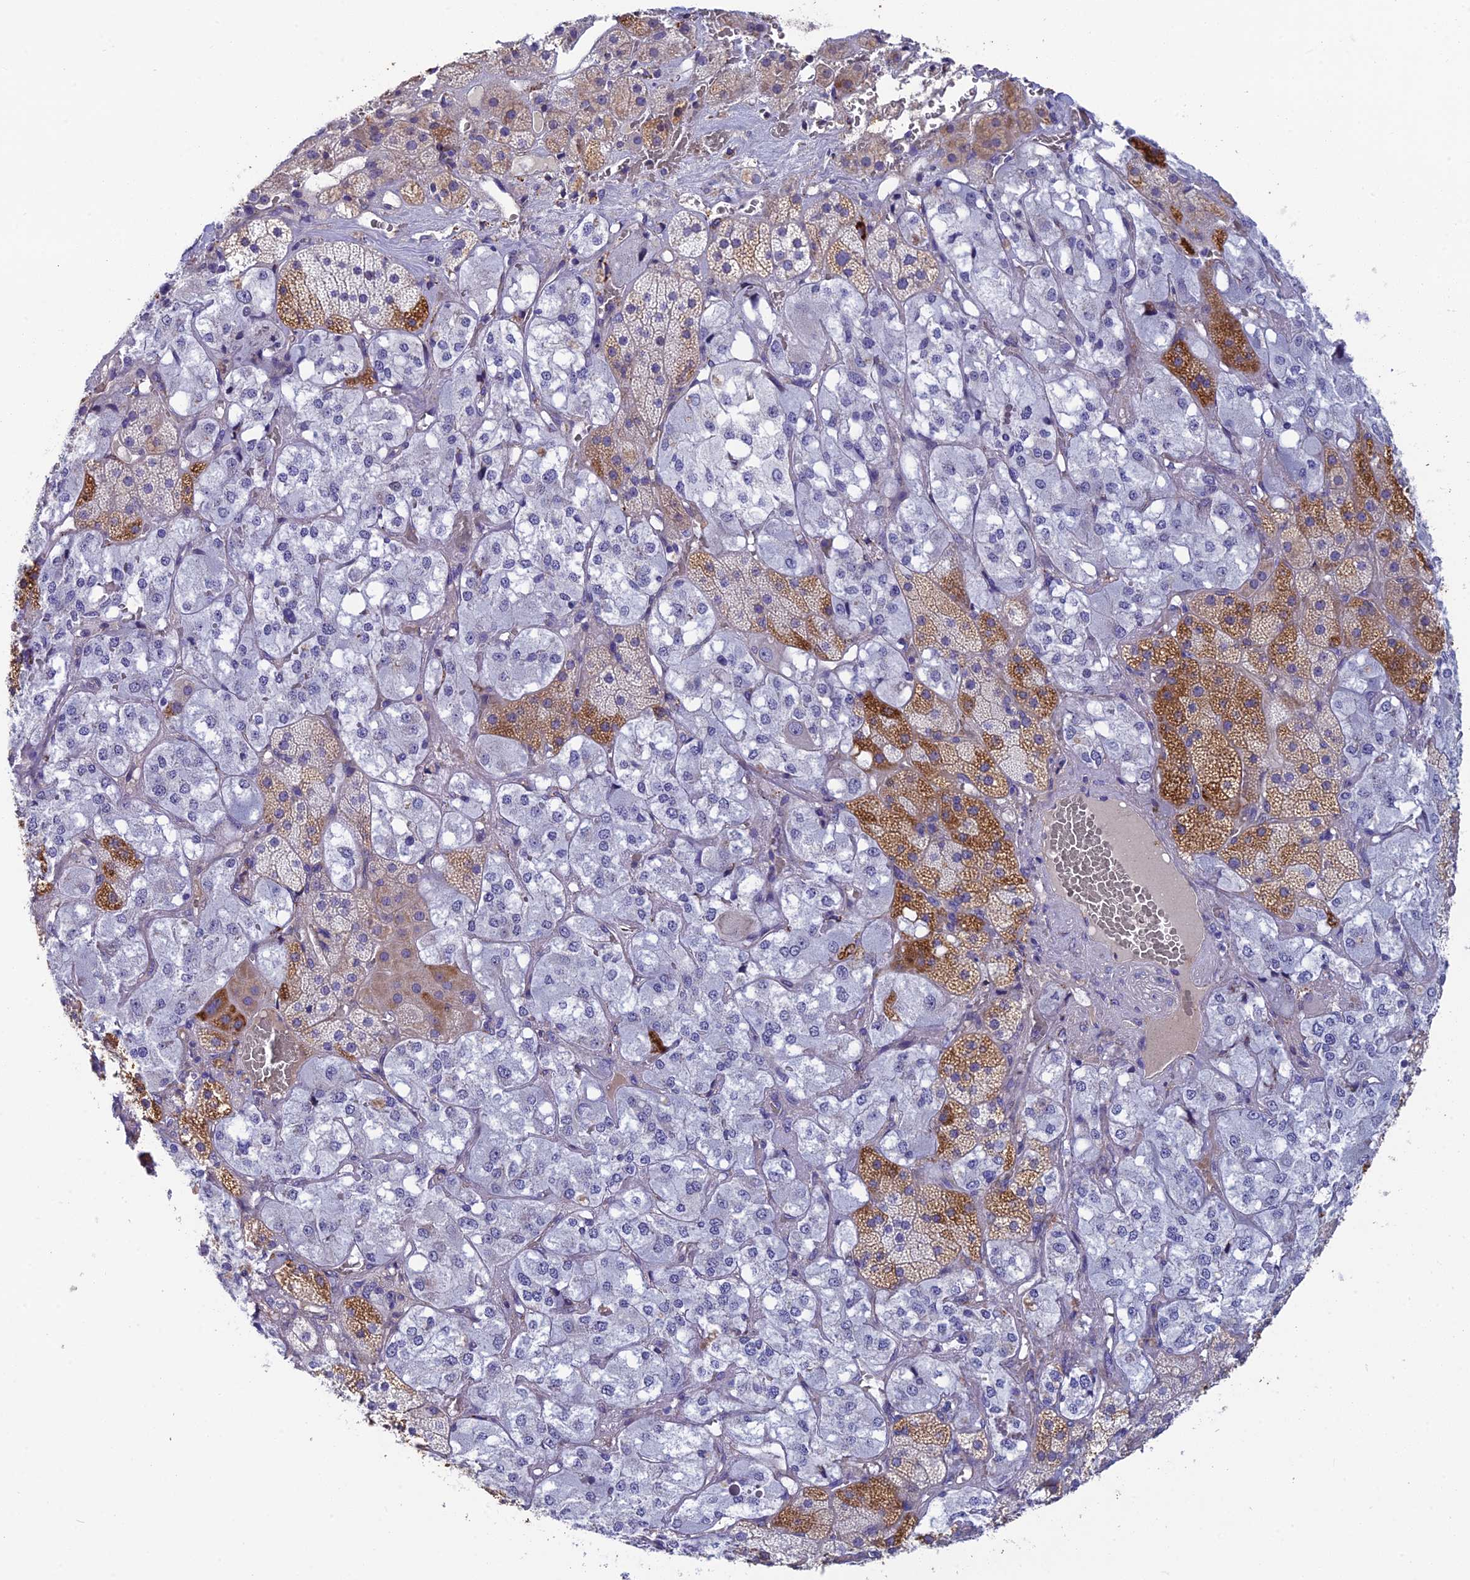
{"staining": {"intensity": "moderate", "quantity": "25%-75%", "location": "cytoplasmic/membranous"}, "tissue": "adrenal gland", "cell_type": "Glandular cells", "image_type": "normal", "snomed": [{"axis": "morphology", "description": "Normal tissue, NOS"}, {"axis": "topography", "description": "Adrenal gland"}], "caption": "DAB (3,3'-diaminobenzidine) immunohistochemical staining of normal adrenal gland shows moderate cytoplasmic/membranous protein positivity in about 25%-75% of glandular cells.", "gene": "MACIR", "patient": {"sex": "male", "age": 57}}